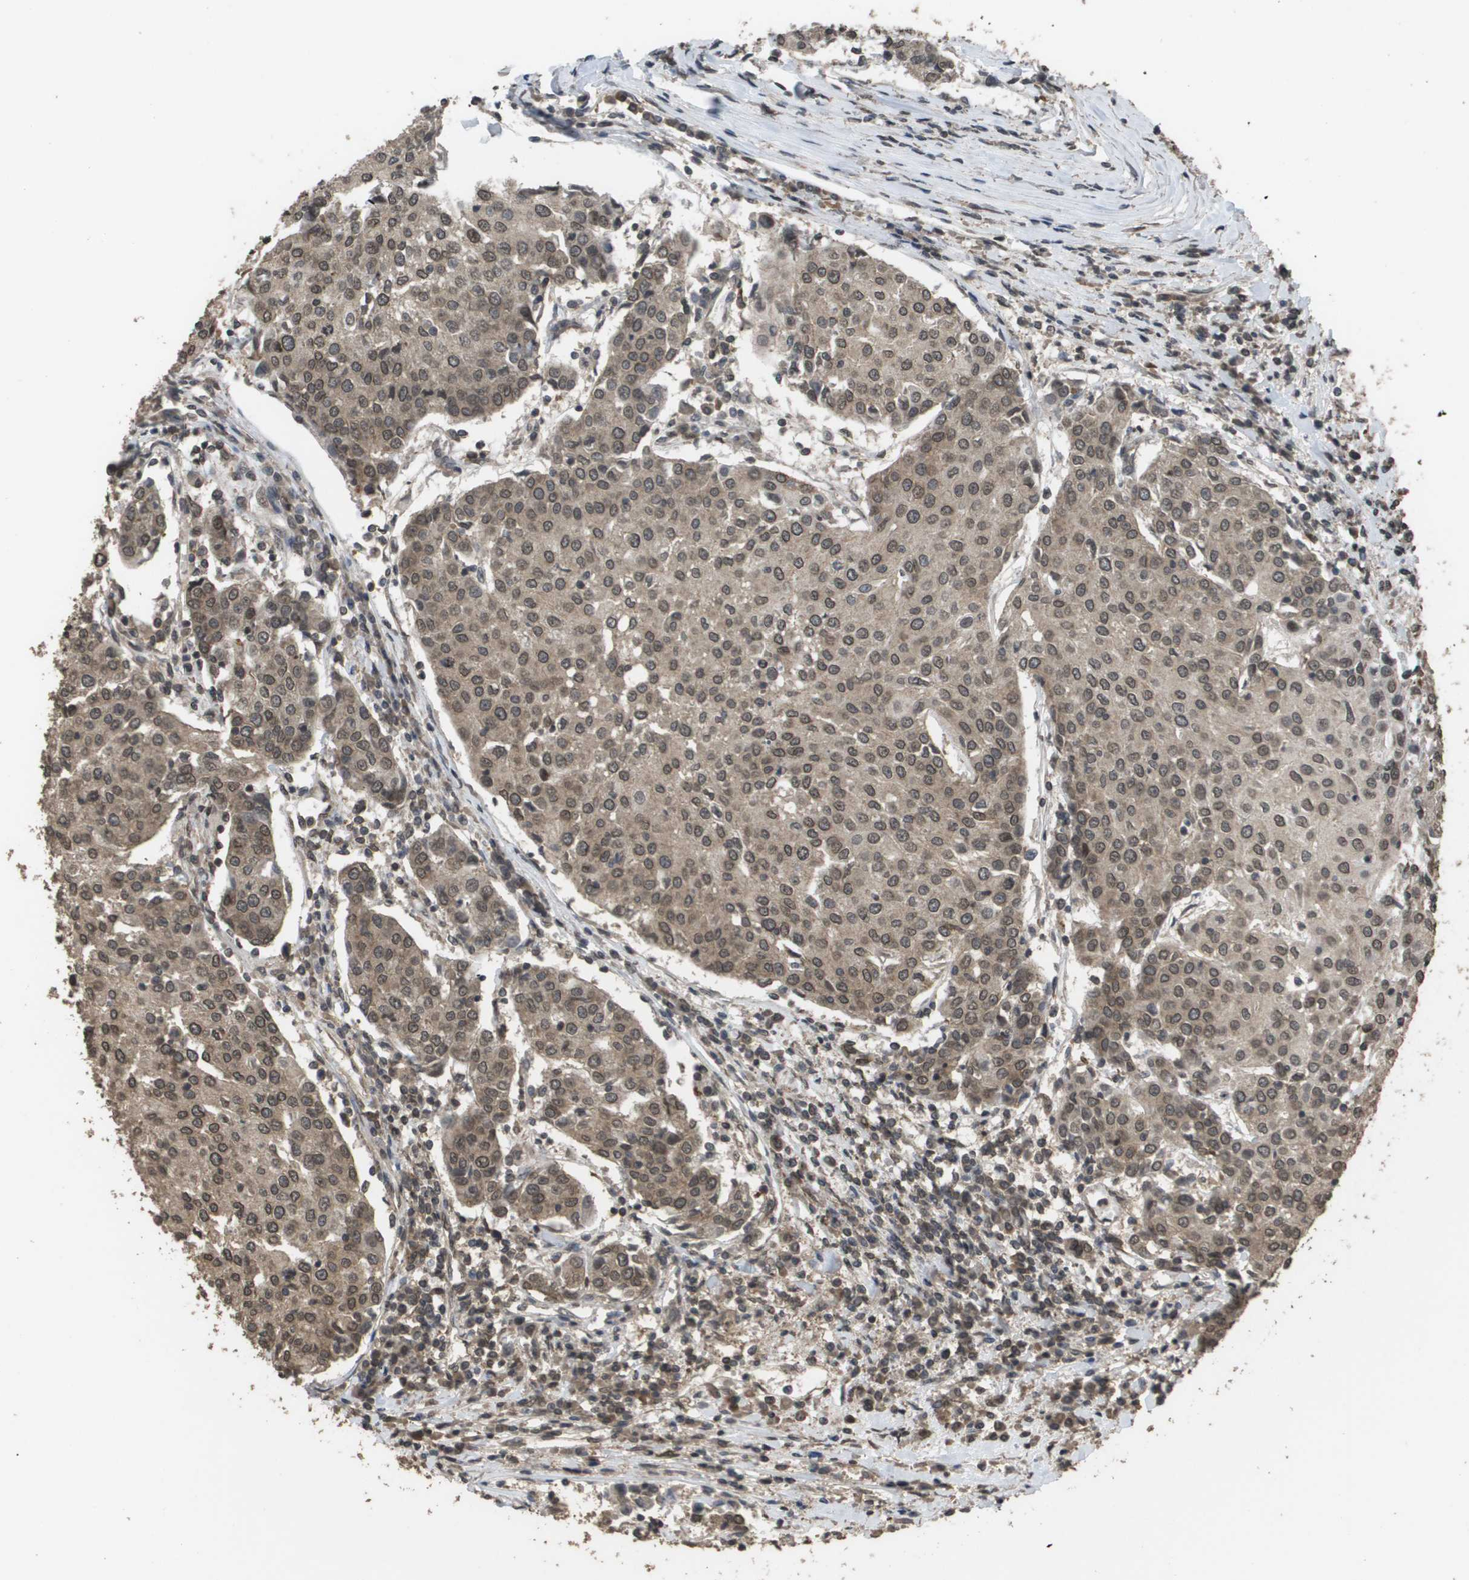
{"staining": {"intensity": "moderate", "quantity": ">75%", "location": "cytoplasmic/membranous,nuclear"}, "tissue": "urothelial cancer", "cell_type": "Tumor cells", "image_type": "cancer", "snomed": [{"axis": "morphology", "description": "Urothelial carcinoma, High grade"}, {"axis": "topography", "description": "Urinary bladder"}], "caption": "Tumor cells show medium levels of moderate cytoplasmic/membranous and nuclear positivity in about >75% of cells in urothelial cancer. The staining was performed using DAB, with brown indicating positive protein expression. Nuclei are stained blue with hematoxylin.", "gene": "AXIN2", "patient": {"sex": "female", "age": 85}}